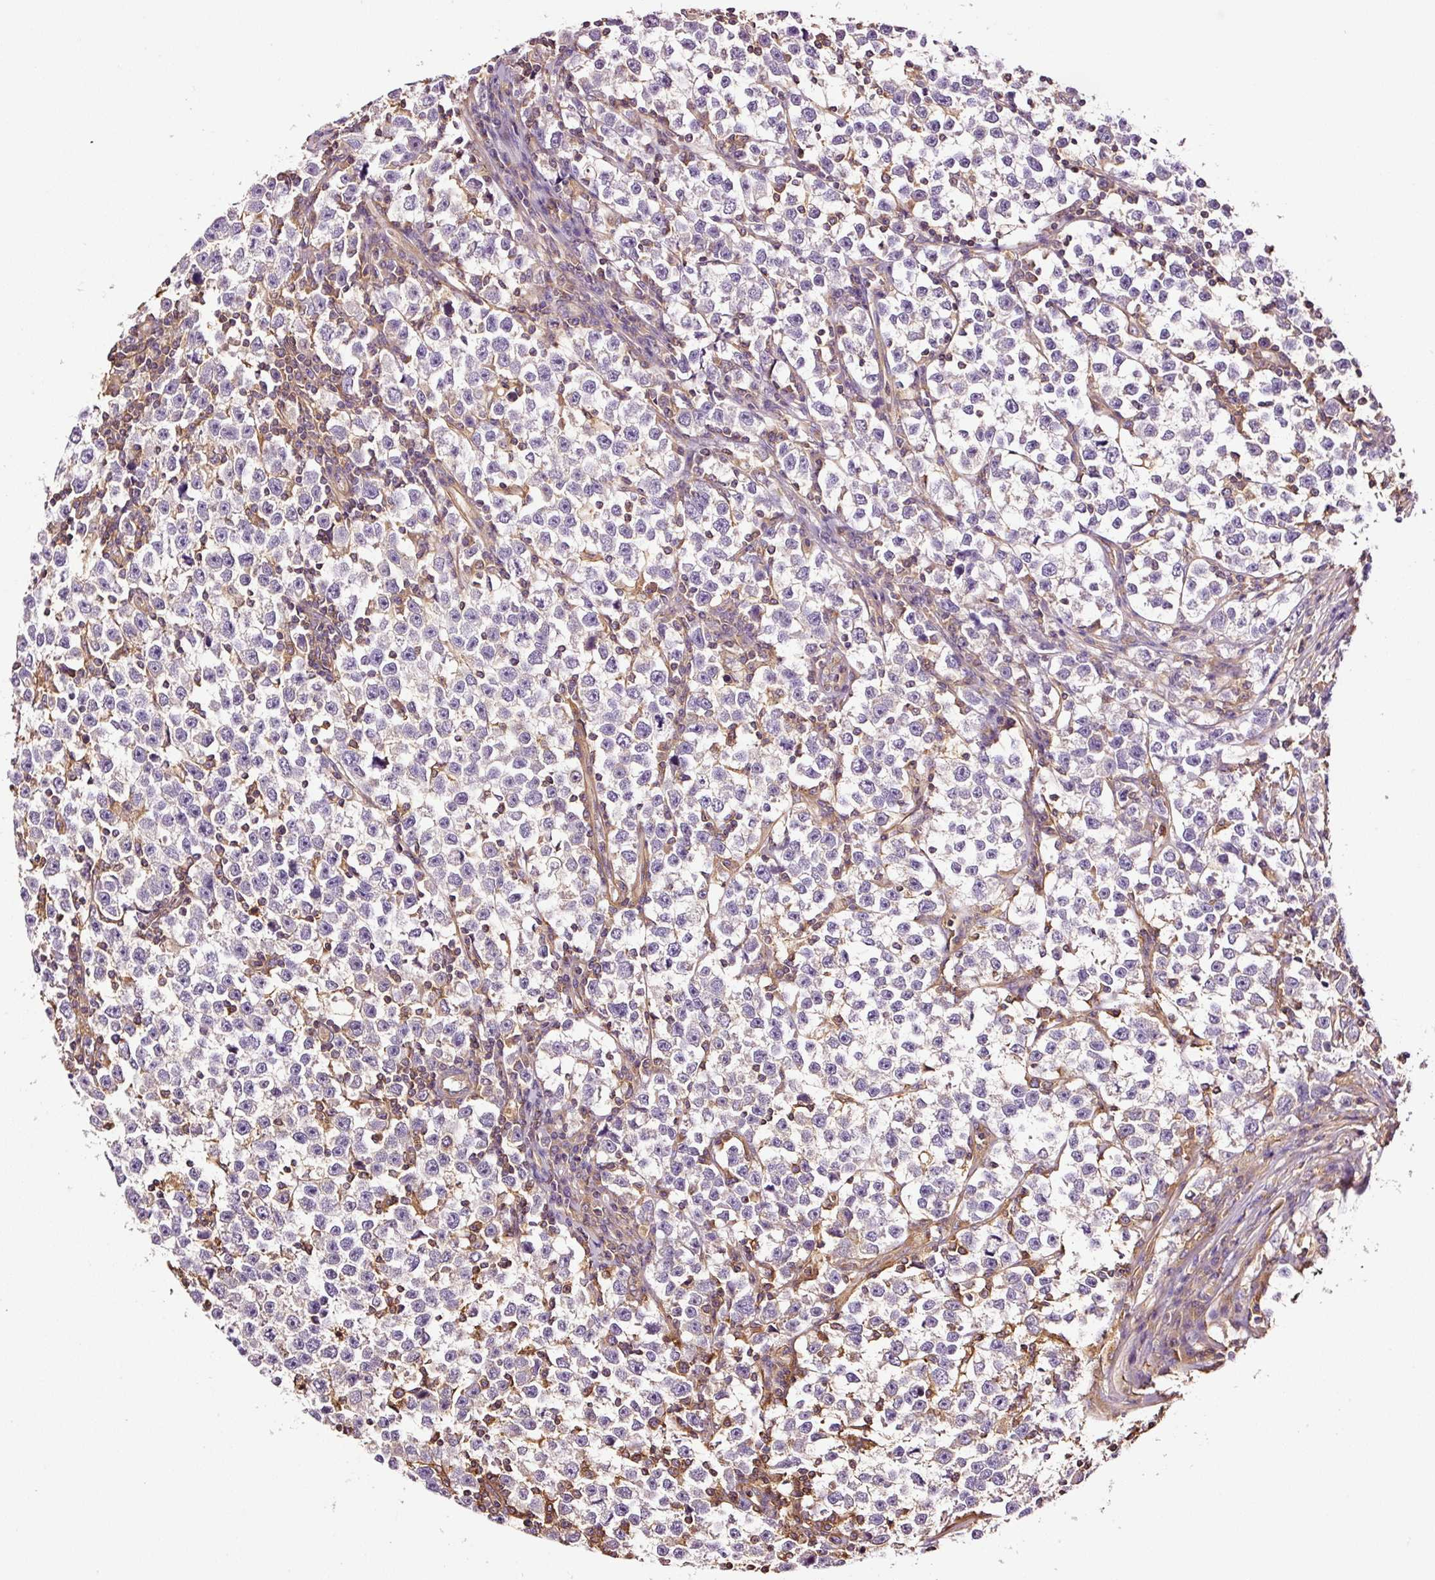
{"staining": {"intensity": "negative", "quantity": "none", "location": "none"}, "tissue": "testis cancer", "cell_type": "Tumor cells", "image_type": "cancer", "snomed": [{"axis": "morphology", "description": "Normal tissue, NOS"}, {"axis": "morphology", "description": "Seminoma, NOS"}, {"axis": "topography", "description": "Testis"}], "caption": "An IHC histopathology image of testis cancer is shown. There is no staining in tumor cells of testis cancer.", "gene": "METAP1", "patient": {"sex": "male", "age": 43}}